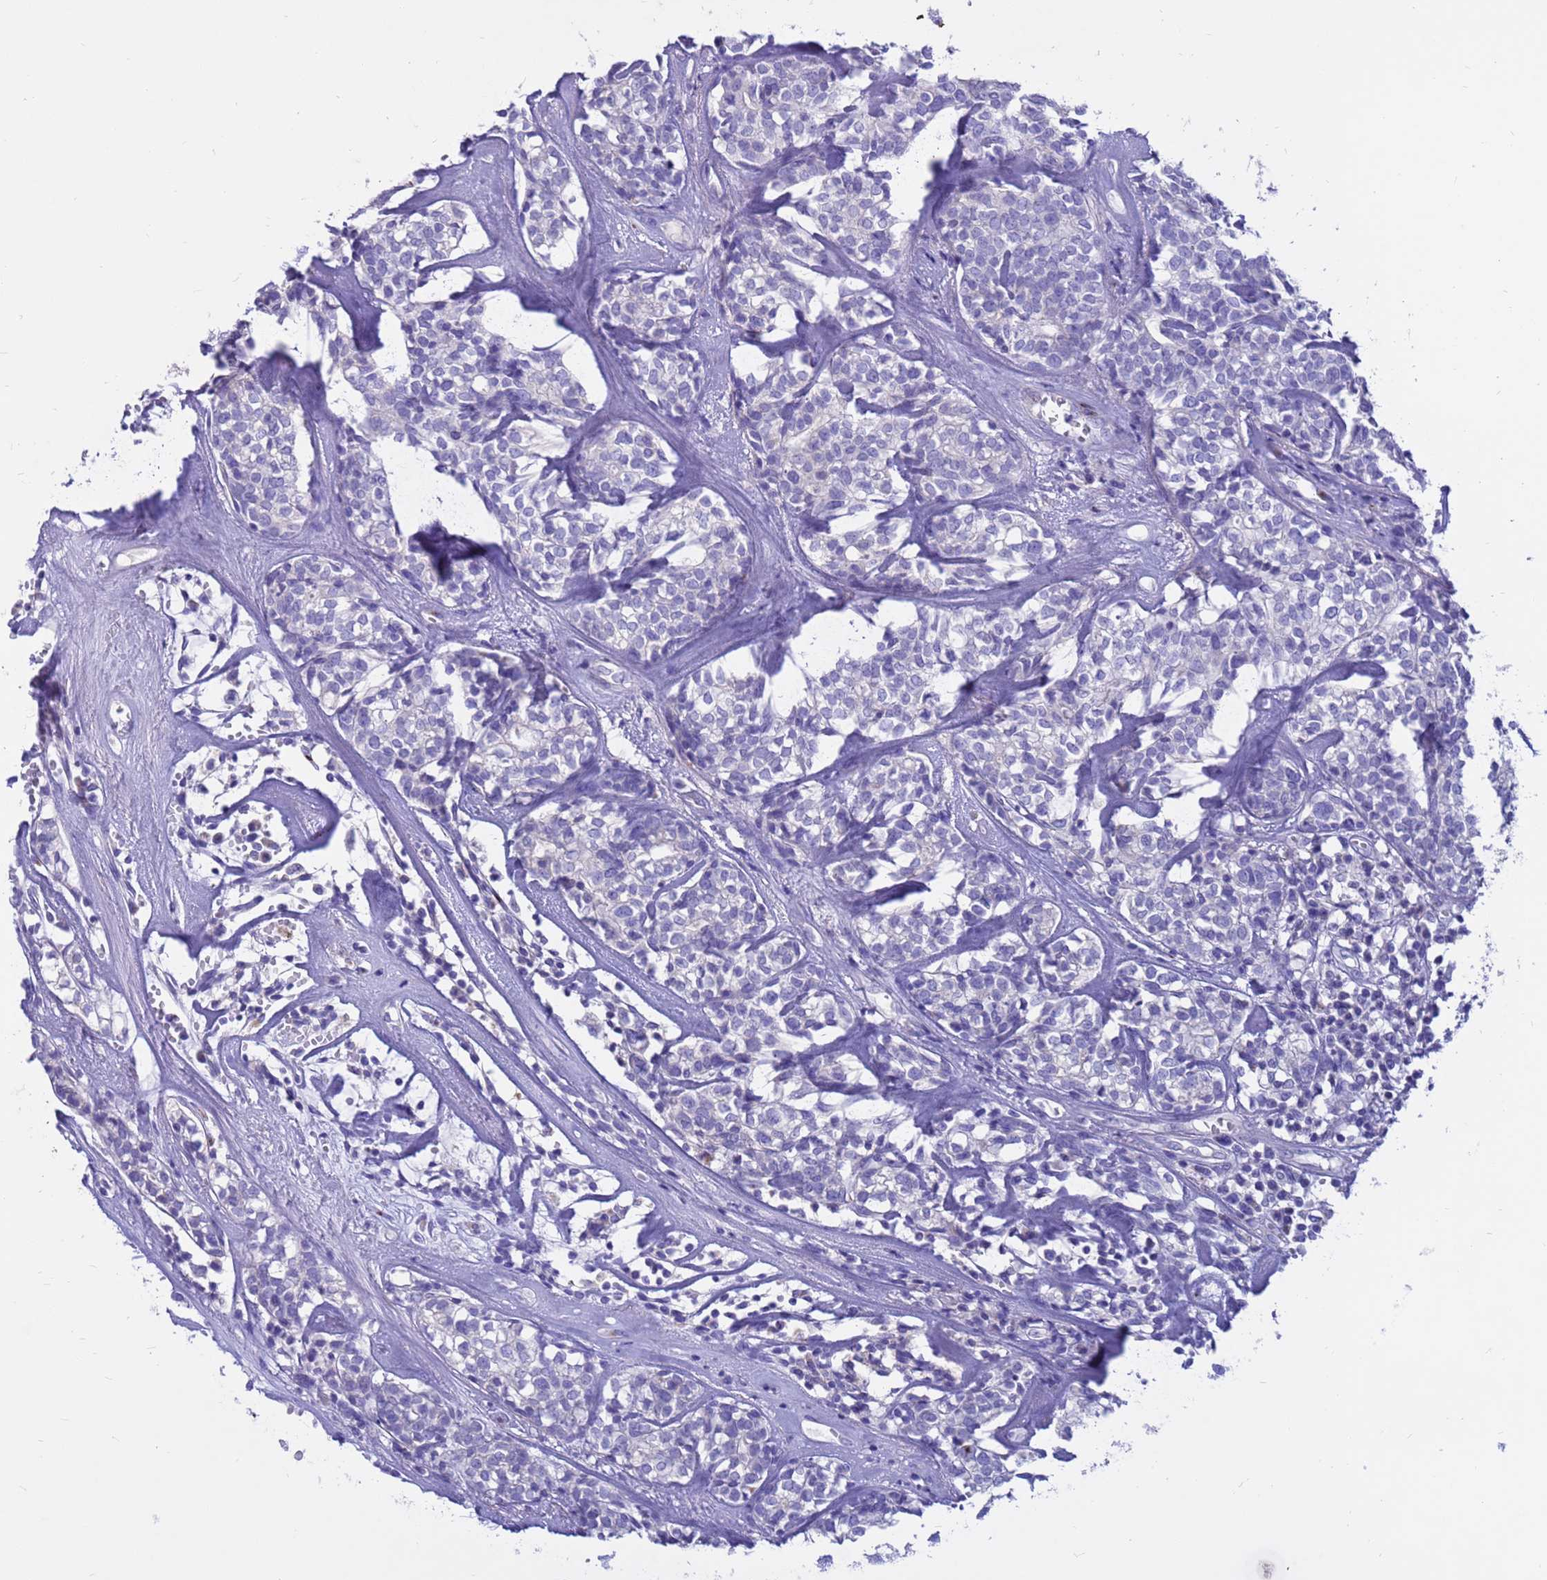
{"staining": {"intensity": "negative", "quantity": "none", "location": "none"}, "tissue": "head and neck cancer", "cell_type": "Tumor cells", "image_type": "cancer", "snomed": [{"axis": "morphology", "description": "Adenocarcinoma, NOS"}, {"axis": "topography", "description": "Salivary gland"}, {"axis": "topography", "description": "Head-Neck"}], "caption": "There is no significant staining in tumor cells of adenocarcinoma (head and neck).", "gene": "PDE10A", "patient": {"sex": "female", "age": 65}}